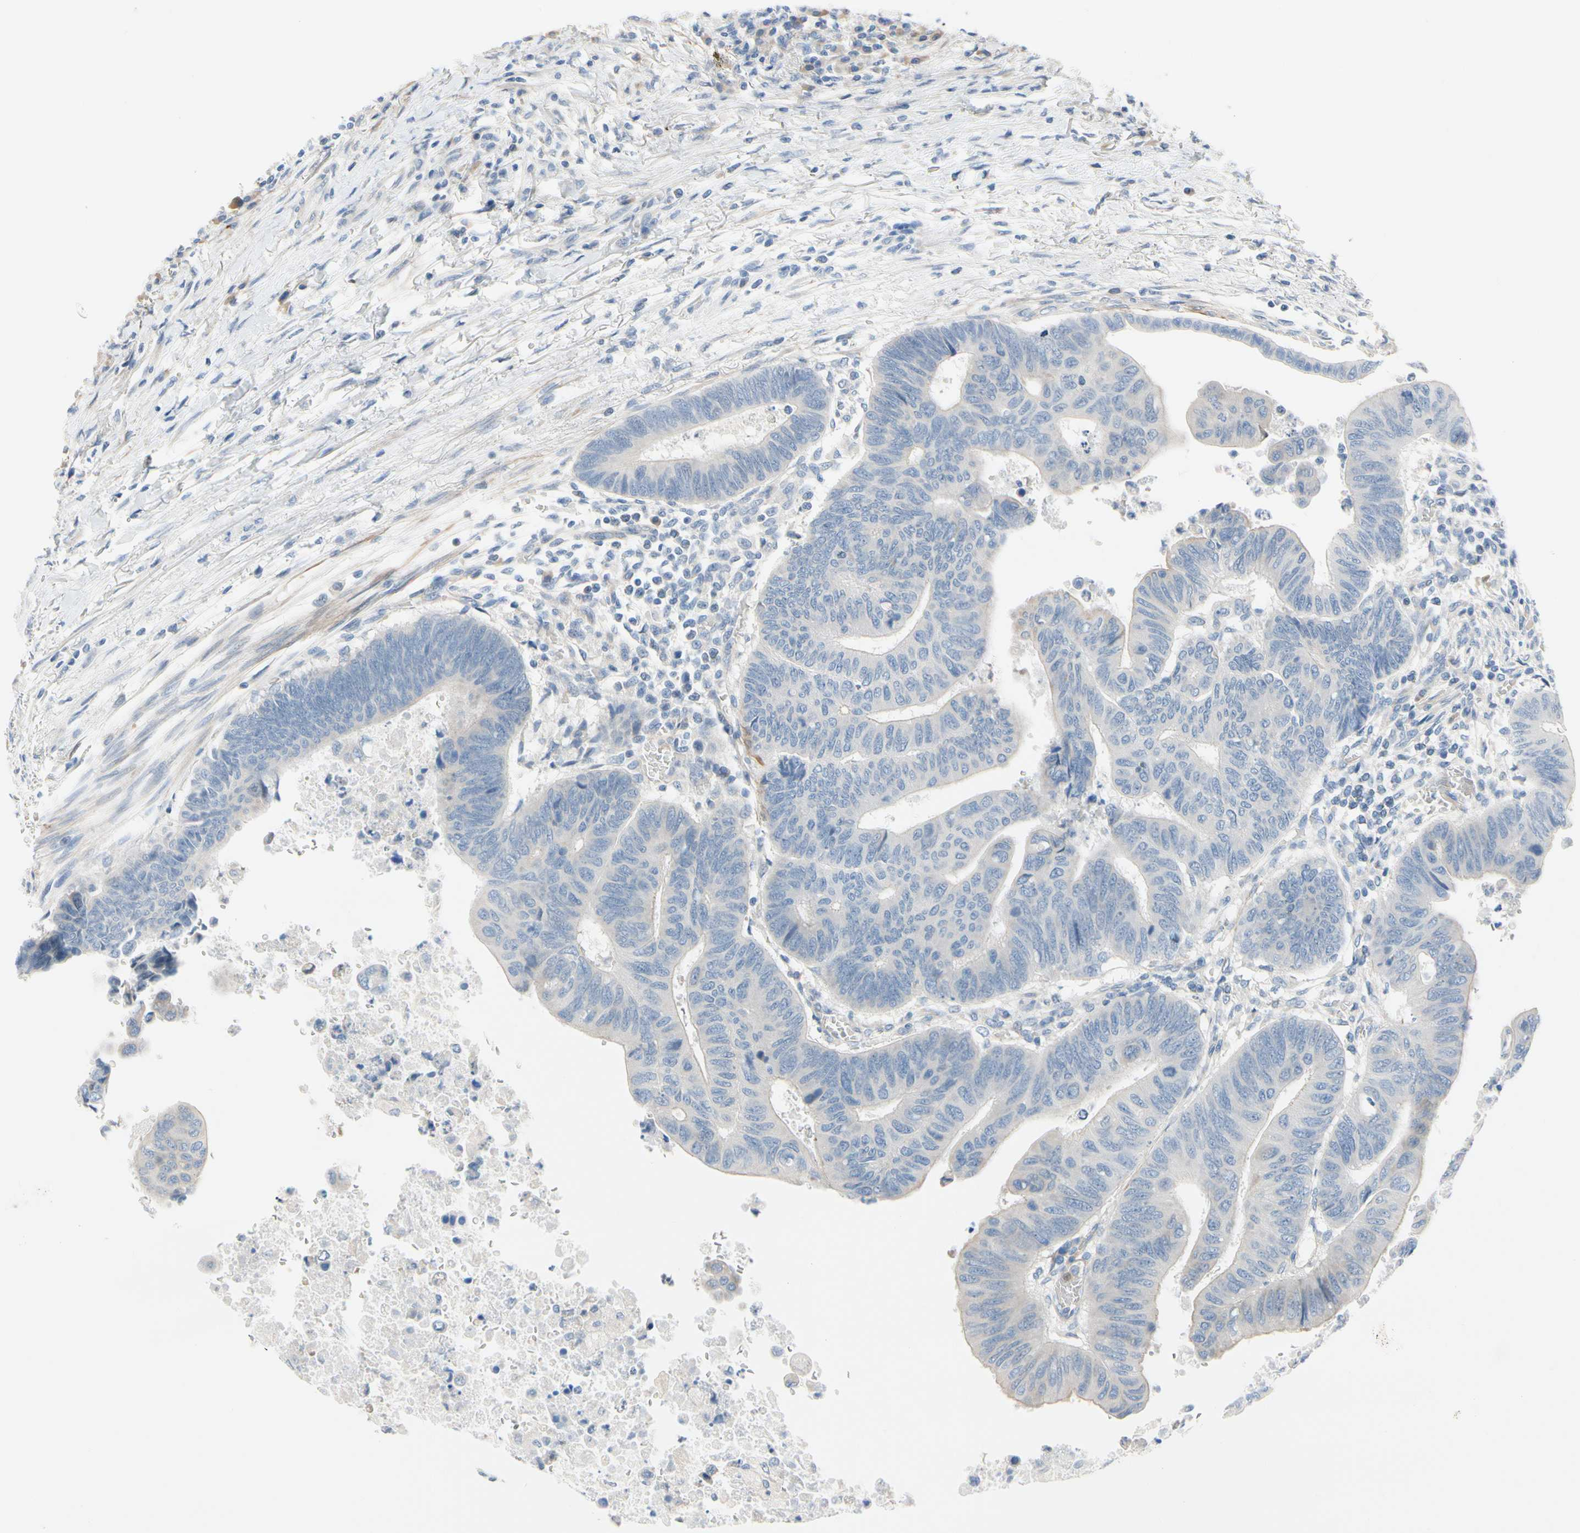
{"staining": {"intensity": "negative", "quantity": "none", "location": "none"}, "tissue": "colorectal cancer", "cell_type": "Tumor cells", "image_type": "cancer", "snomed": [{"axis": "morphology", "description": "Normal tissue, NOS"}, {"axis": "morphology", "description": "Adenocarcinoma, NOS"}, {"axis": "topography", "description": "Rectum"}, {"axis": "topography", "description": "Peripheral nerve tissue"}], "caption": "This is an immunohistochemistry photomicrograph of colorectal cancer. There is no expression in tumor cells.", "gene": "FCER2", "patient": {"sex": "male", "age": 92}}